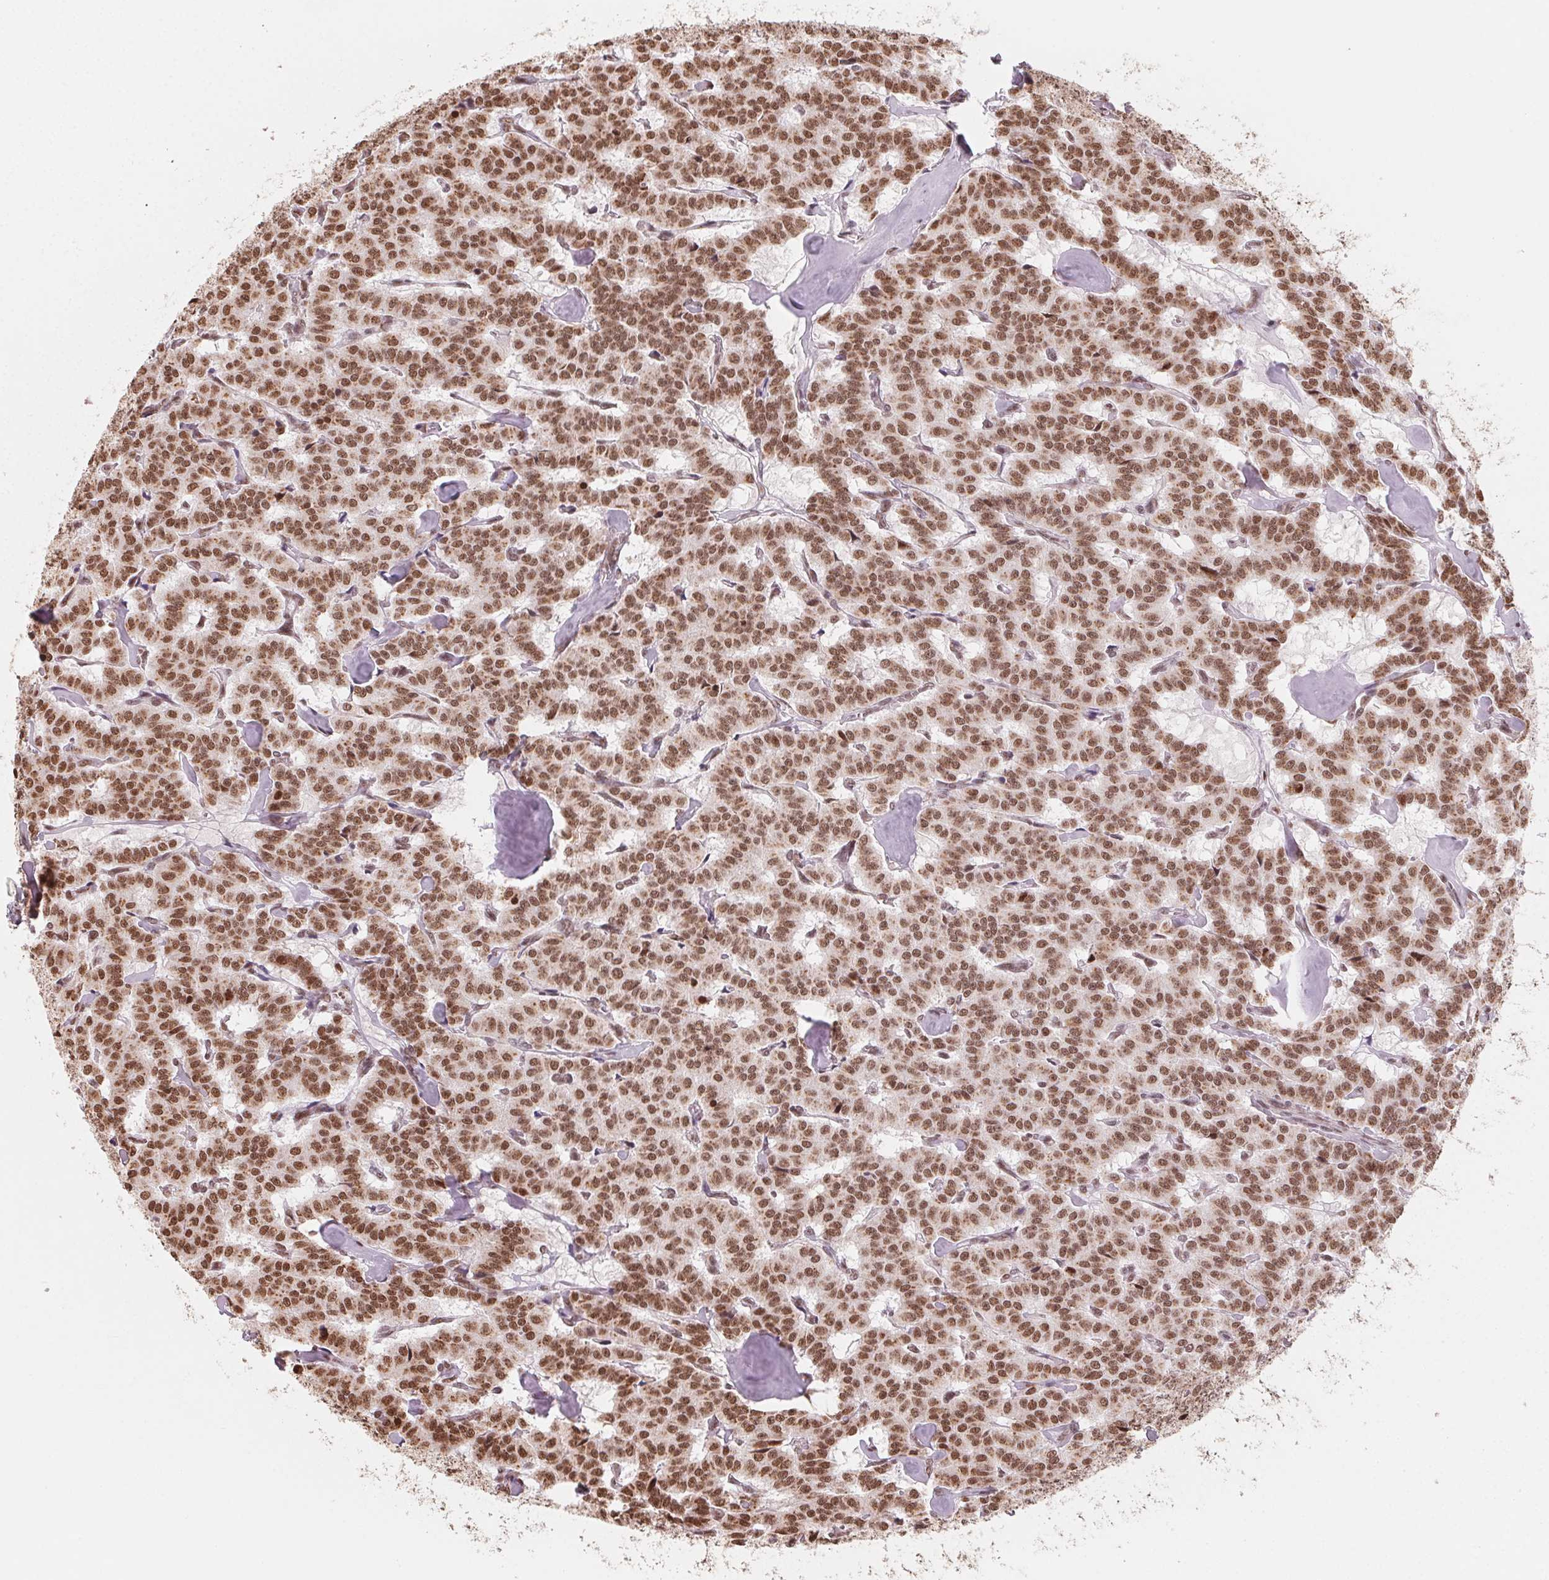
{"staining": {"intensity": "moderate", "quantity": ">75%", "location": "nuclear"}, "tissue": "carcinoid", "cell_type": "Tumor cells", "image_type": "cancer", "snomed": [{"axis": "morphology", "description": "Carcinoid, malignant, NOS"}, {"axis": "topography", "description": "Lung"}], "caption": "Protein expression by IHC shows moderate nuclear expression in about >75% of tumor cells in carcinoid.", "gene": "TOPORS", "patient": {"sex": "female", "age": 46}}